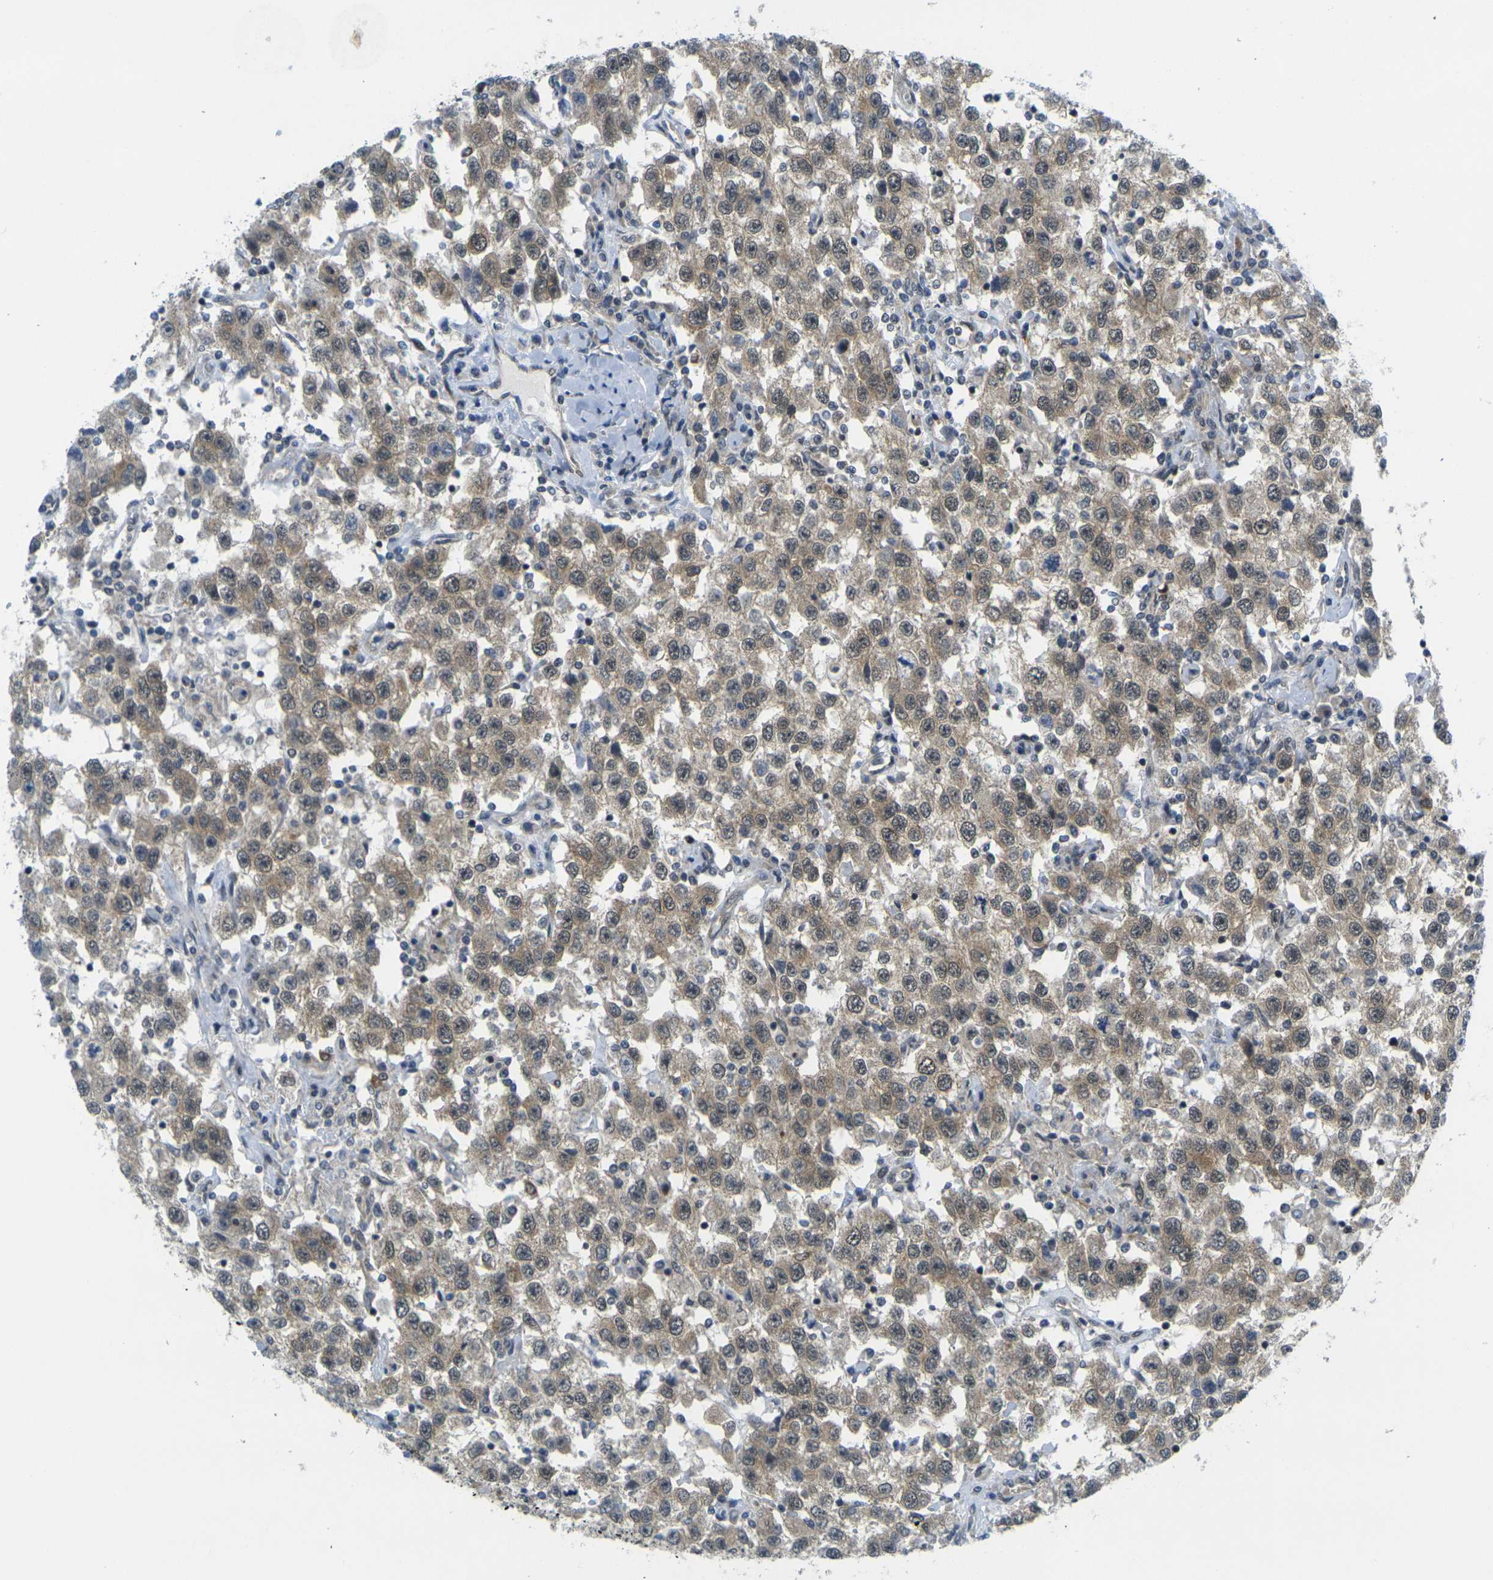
{"staining": {"intensity": "moderate", "quantity": ">75%", "location": "cytoplasmic/membranous,nuclear"}, "tissue": "testis cancer", "cell_type": "Tumor cells", "image_type": "cancer", "snomed": [{"axis": "morphology", "description": "Seminoma, NOS"}, {"axis": "topography", "description": "Testis"}], "caption": "Immunohistochemistry (DAB) staining of testis cancer shows moderate cytoplasmic/membranous and nuclear protein staining in about >75% of tumor cells.", "gene": "KCTD10", "patient": {"sex": "male", "age": 41}}